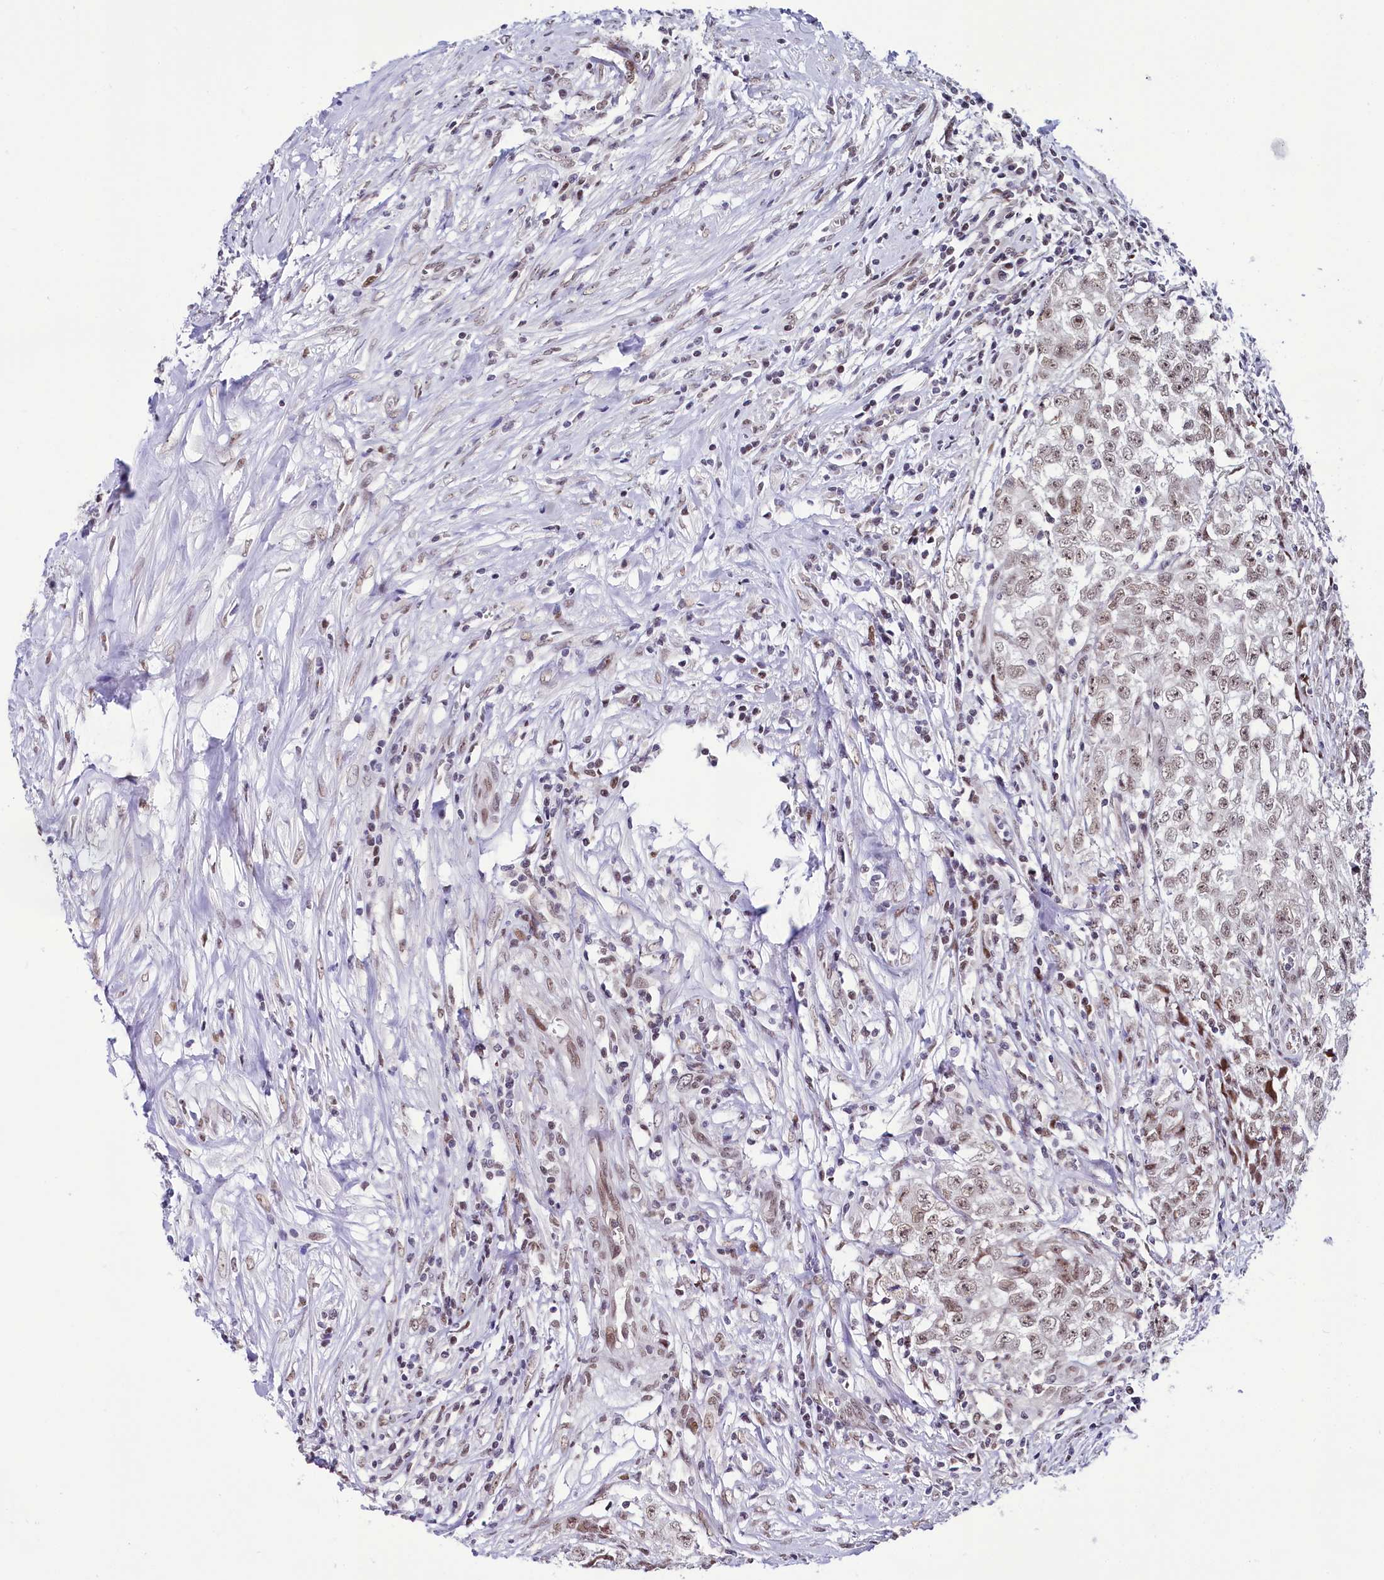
{"staining": {"intensity": "weak", "quantity": ">75%", "location": "nuclear"}, "tissue": "testis cancer", "cell_type": "Tumor cells", "image_type": "cancer", "snomed": [{"axis": "morphology", "description": "Seminoma, NOS"}, {"axis": "morphology", "description": "Carcinoma, Embryonal, NOS"}, {"axis": "topography", "description": "Testis"}], "caption": "Brown immunohistochemical staining in human testis seminoma displays weak nuclear expression in about >75% of tumor cells.", "gene": "SCAF11", "patient": {"sex": "male", "age": 43}}